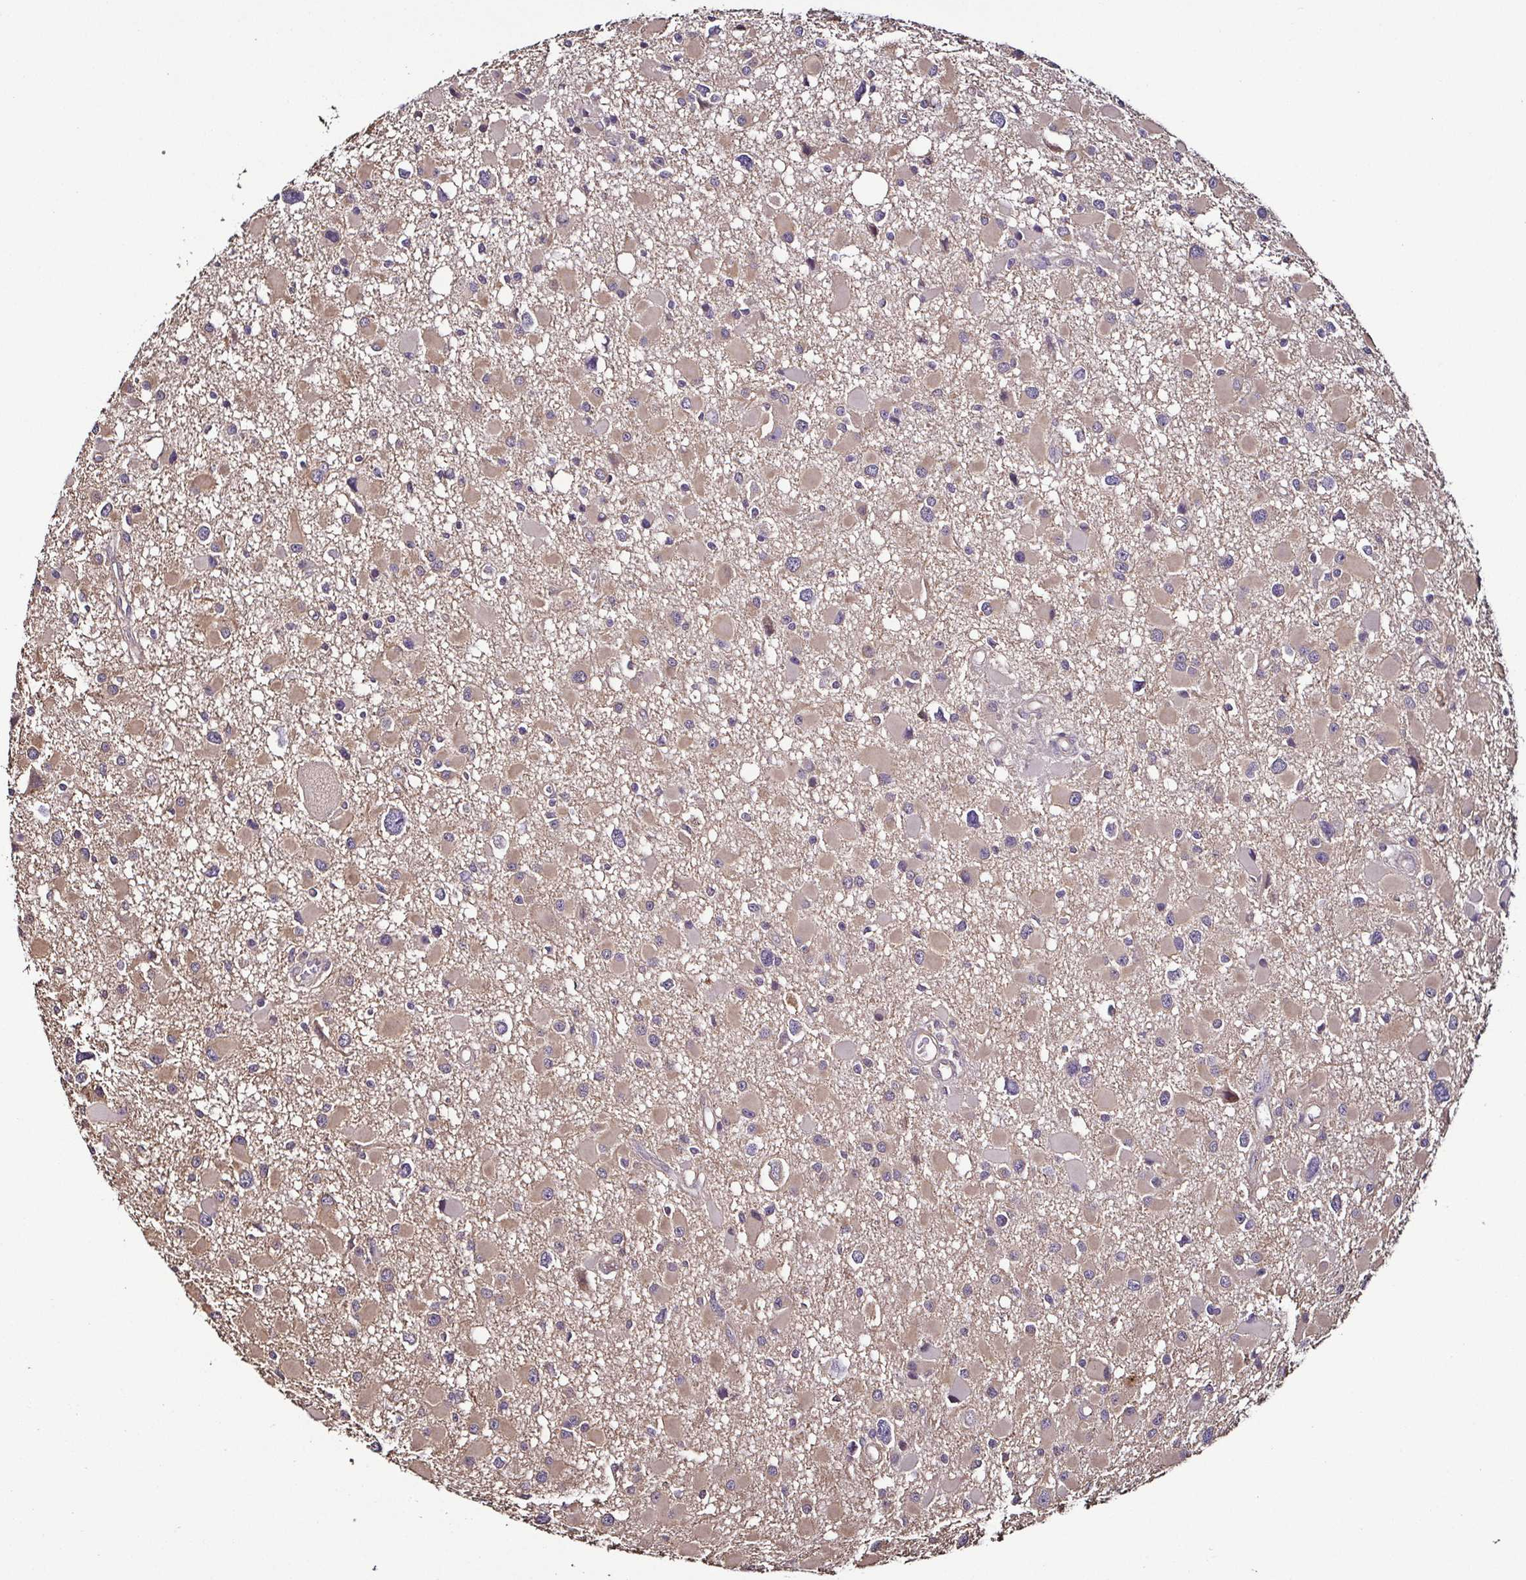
{"staining": {"intensity": "weak", "quantity": "25%-75%", "location": "cytoplasmic/membranous"}, "tissue": "glioma", "cell_type": "Tumor cells", "image_type": "cancer", "snomed": [{"axis": "morphology", "description": "Glioma, malignant, High grade"}, {"axis": "topography", "description": "Brain"}], "caption": "Protein staining shows weak cytoplasmic/membranous expression in about 25%-75% of tumor cells in malignant high-grade glioma.", "gene": "LMOD2", "patient": {"sex": "male", "age": 54}}